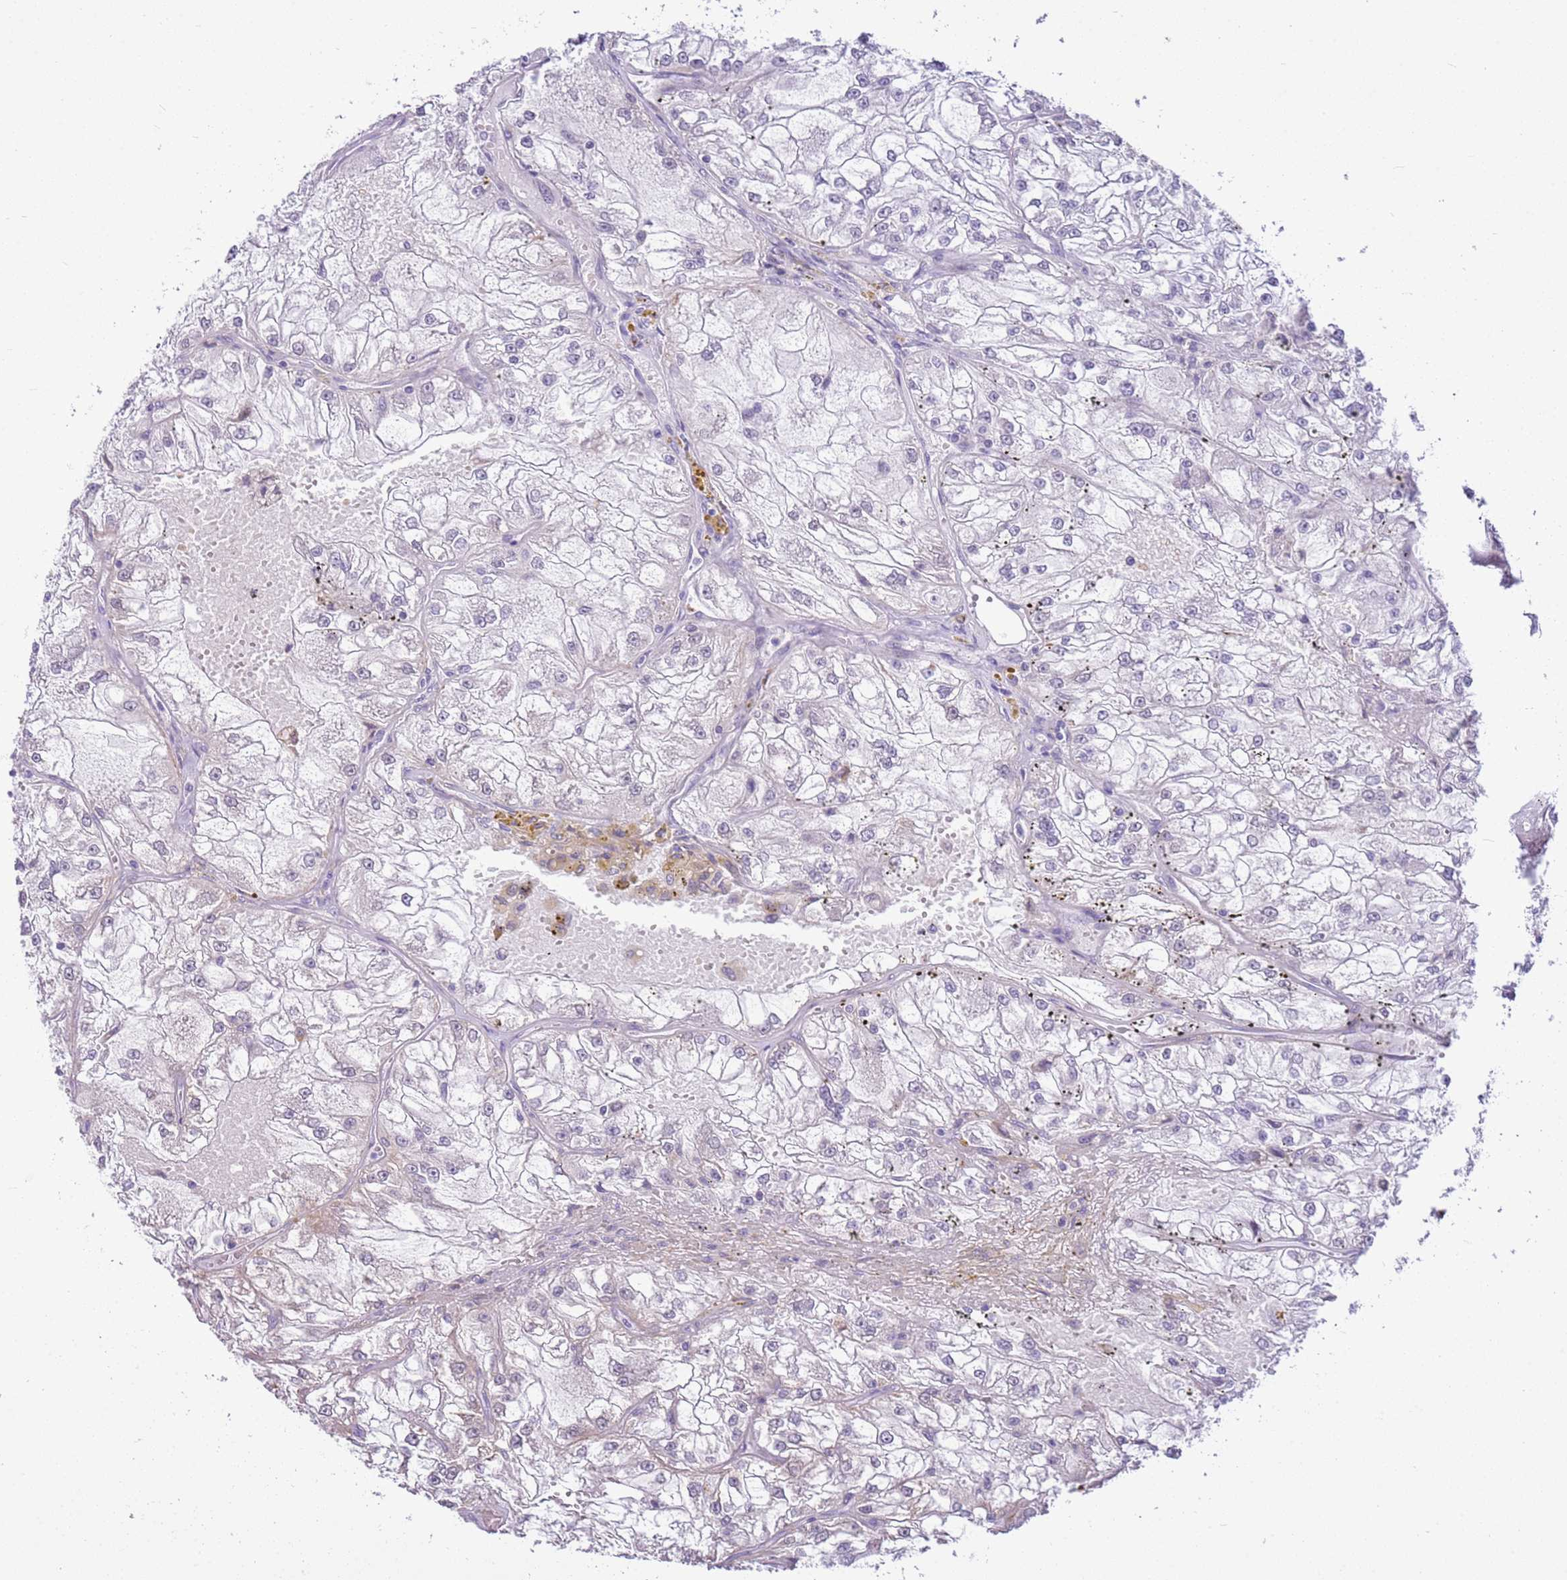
{"staining": {"intensity": "negative", "quantity": "none", "location": "none"}, "tissue": "renal cancer", "cell_type": "Tumor cells", "image_type": "cancer", "snomed": [{"axis": "morphology", "description": "Adenocarcinoma, NOS"}, {"axis": "topography", "description": "Kidney"}], "caption": "The micrograph displays no staining of tumor cells in renal cancer.", "gene": "SMIM4", "patient": {"sex": "female", "age": 72}}